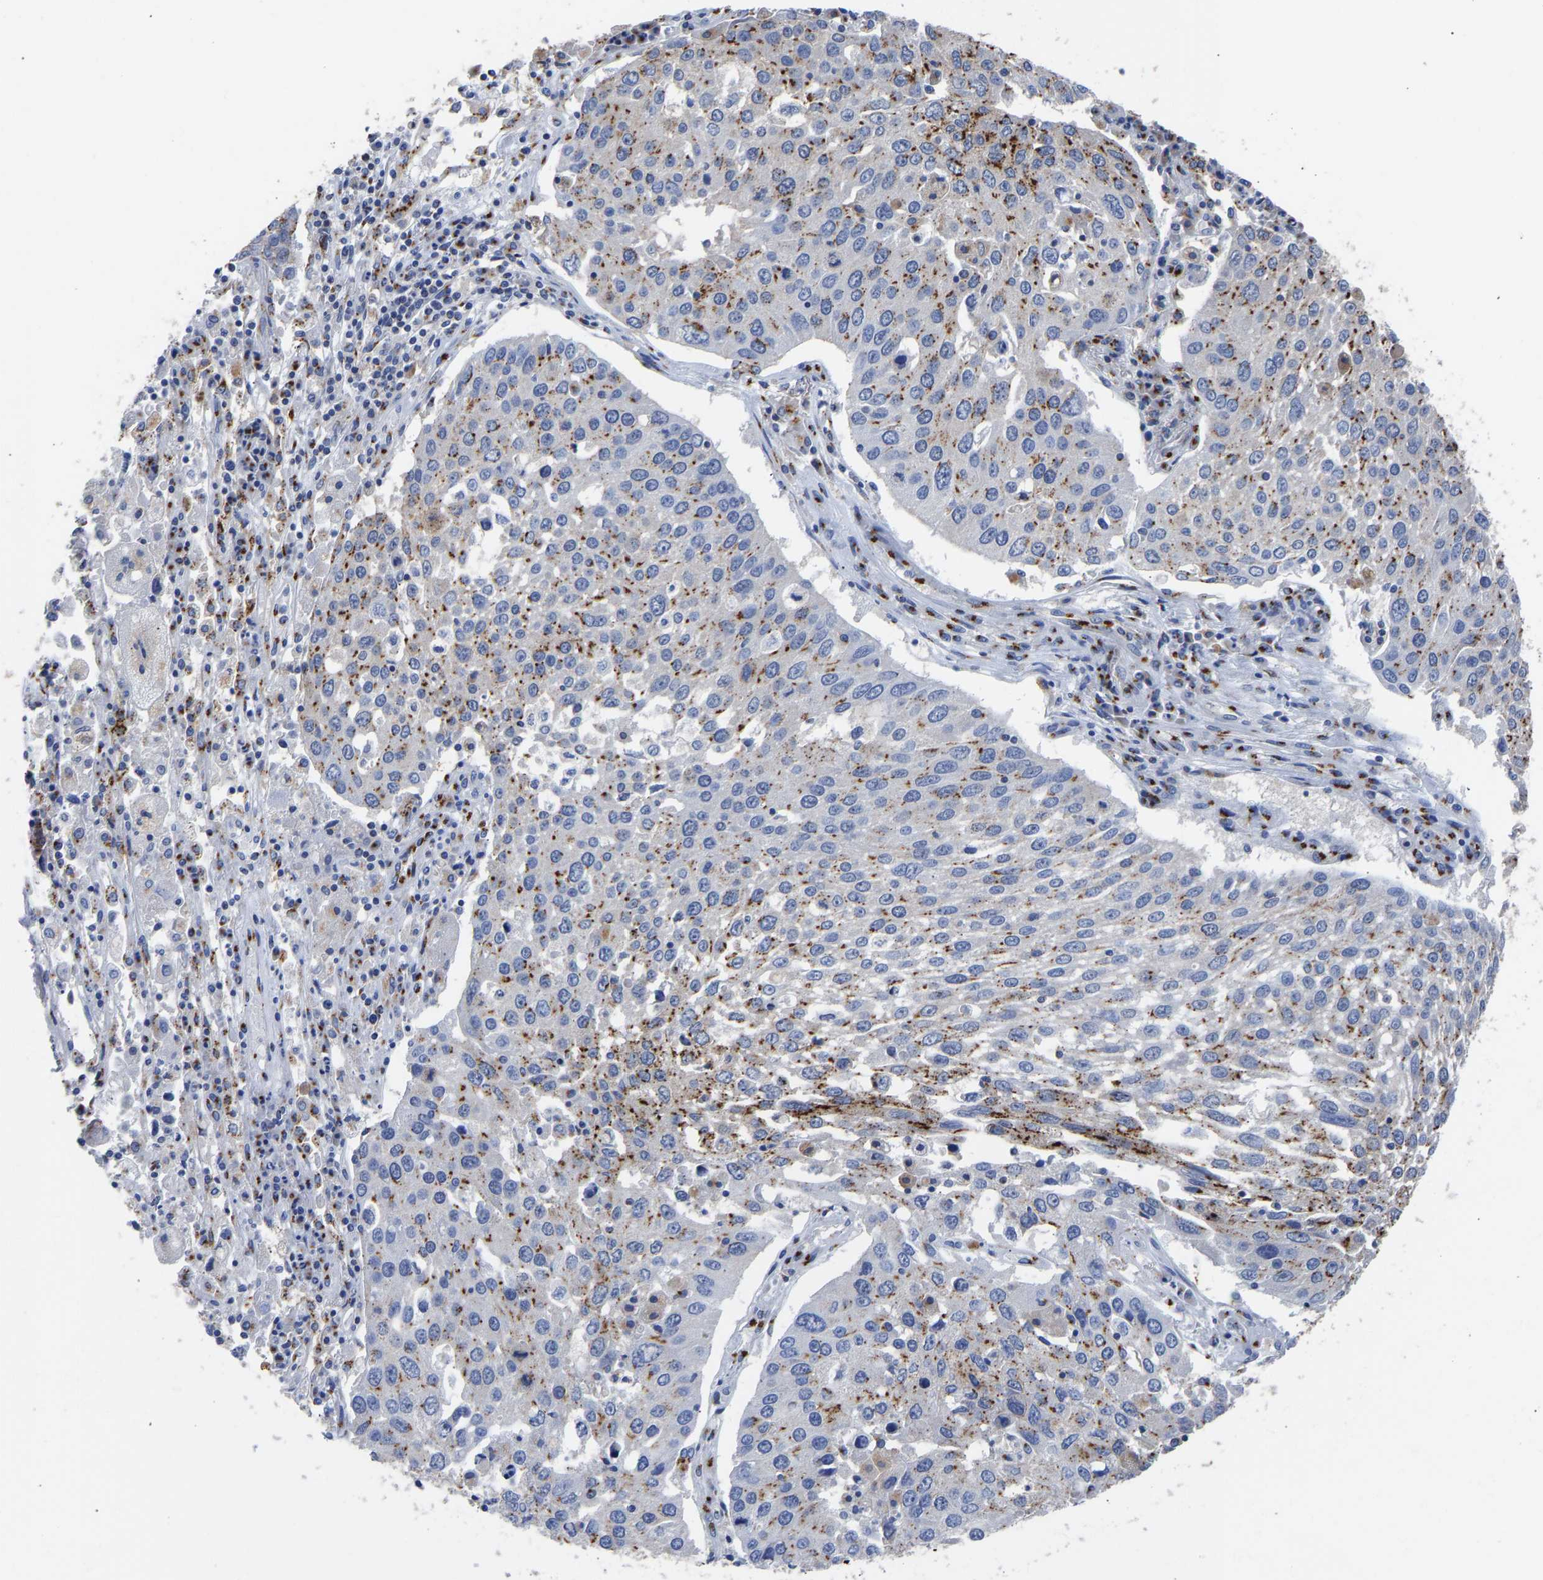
{"staining": {"intensity": "moderate", "quantity": "25%-75%", "location": "cytoplasmic/membranous"}, "tissue": "lung cancer", "cell_type": "Tumor cells", "image_type": "cancer", "snomed": [{"axis": "morphology", "description": "Squamous cell carcinoma, NOS"}, {"axis": "topography", "description": "Lung"}], "caption": "IHC (DAB) staining of lung cancer reveals moderate cytoplasmic/membranous protein expression in about 25%-75% of tumor cells. (brown staining indicates protein expression, while blue staining denotes nuclei).", "gene": "TMEM87A", "patient": {"sex": "male", "age": 65}}